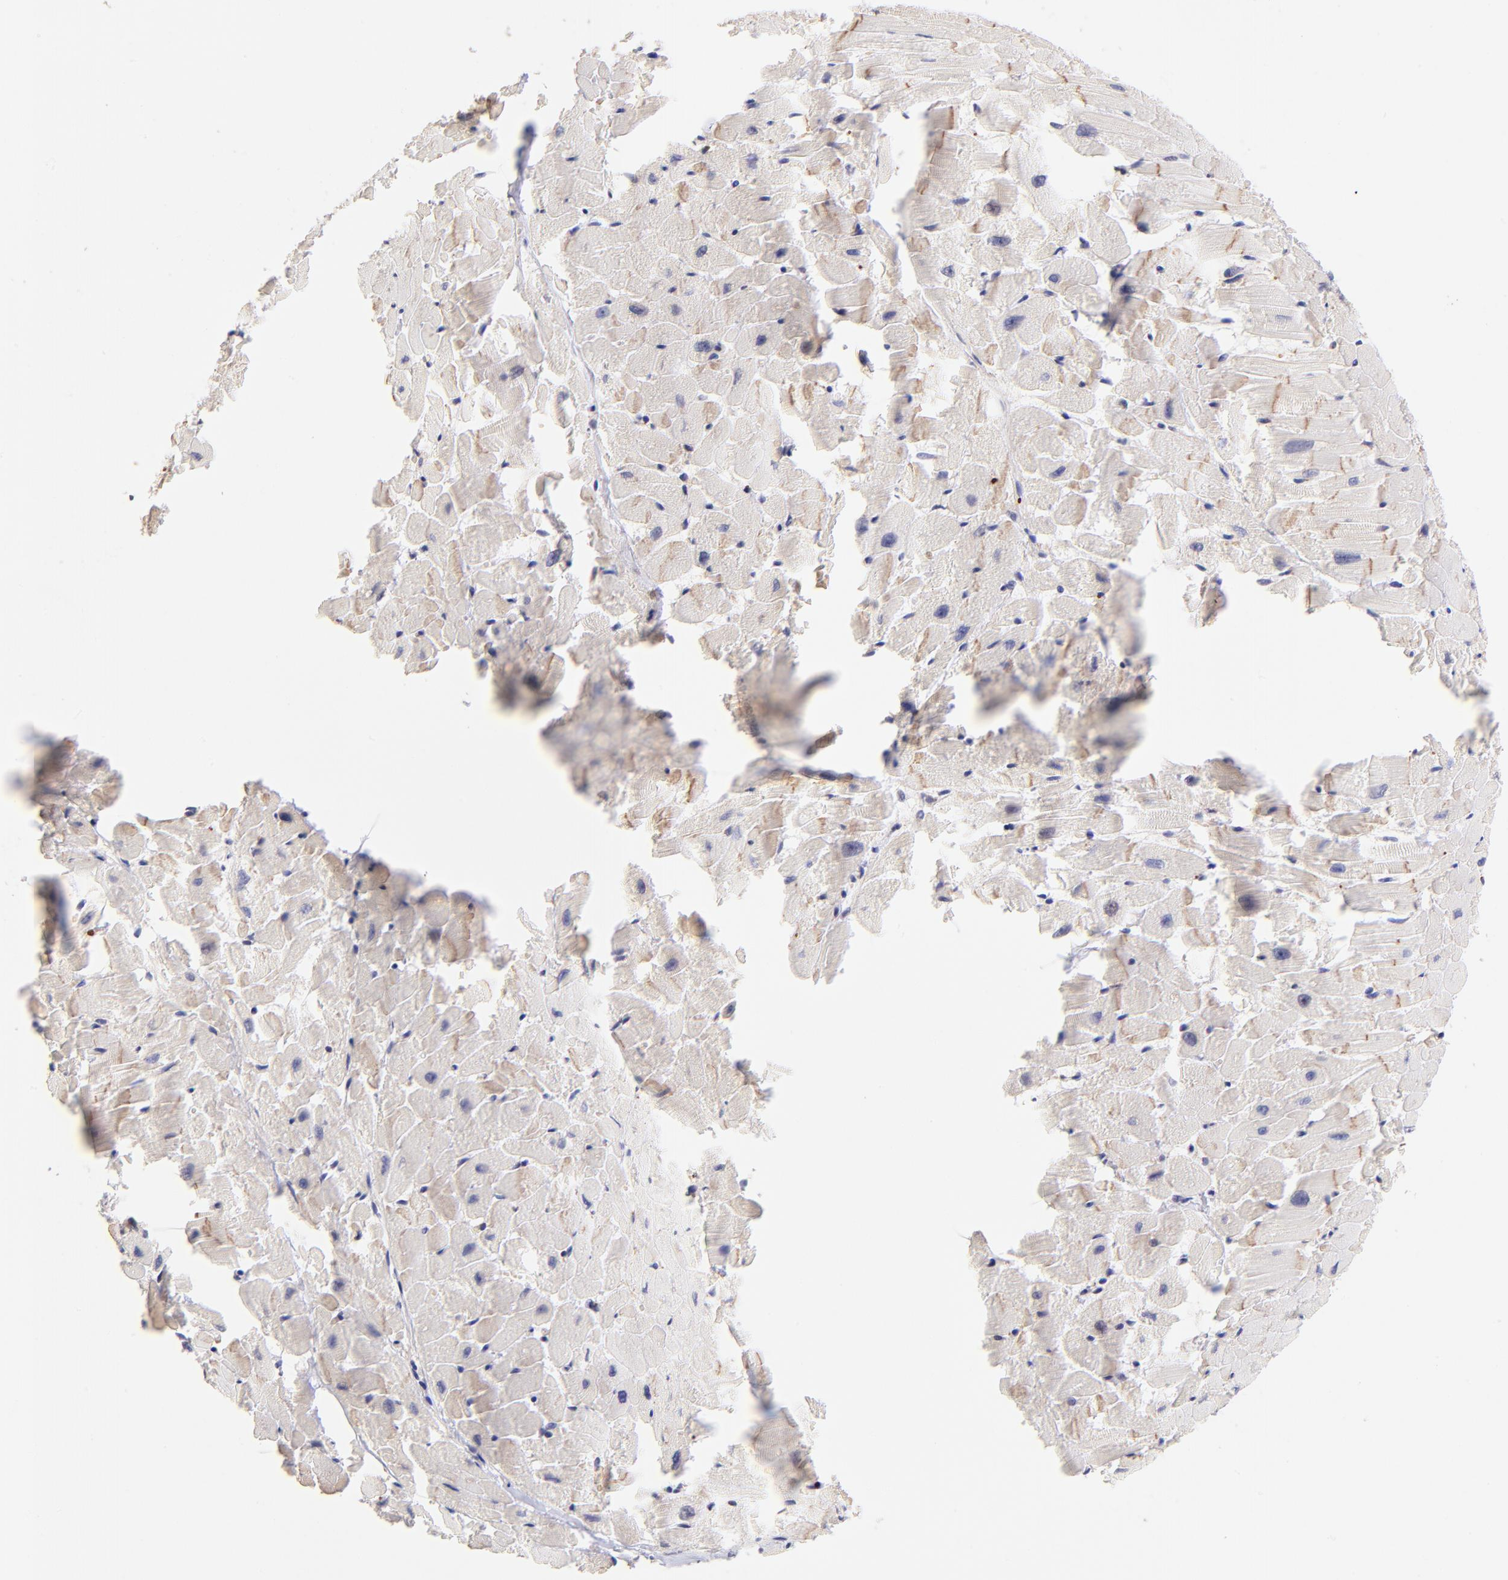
{"staining": {"intensity": "weak", "quantity": "<25%", "location": "cytoplasmic/membranous"}, "tissue": "heart muscle", "cell_type": "Cardiomyocytes", "image_type": "normal", "snomed": [{"axis": "morphology", "description": "Normal tissue, NOS"}, {"axis": "topography", "description": "Heart"}], "caption": "Unremarkable heart muscle was stained to show a protein in brown. There is no significant staining in cardiomyocytes.", "gene": "SPARC", "patient": {"sex": "female", "age": 19}}